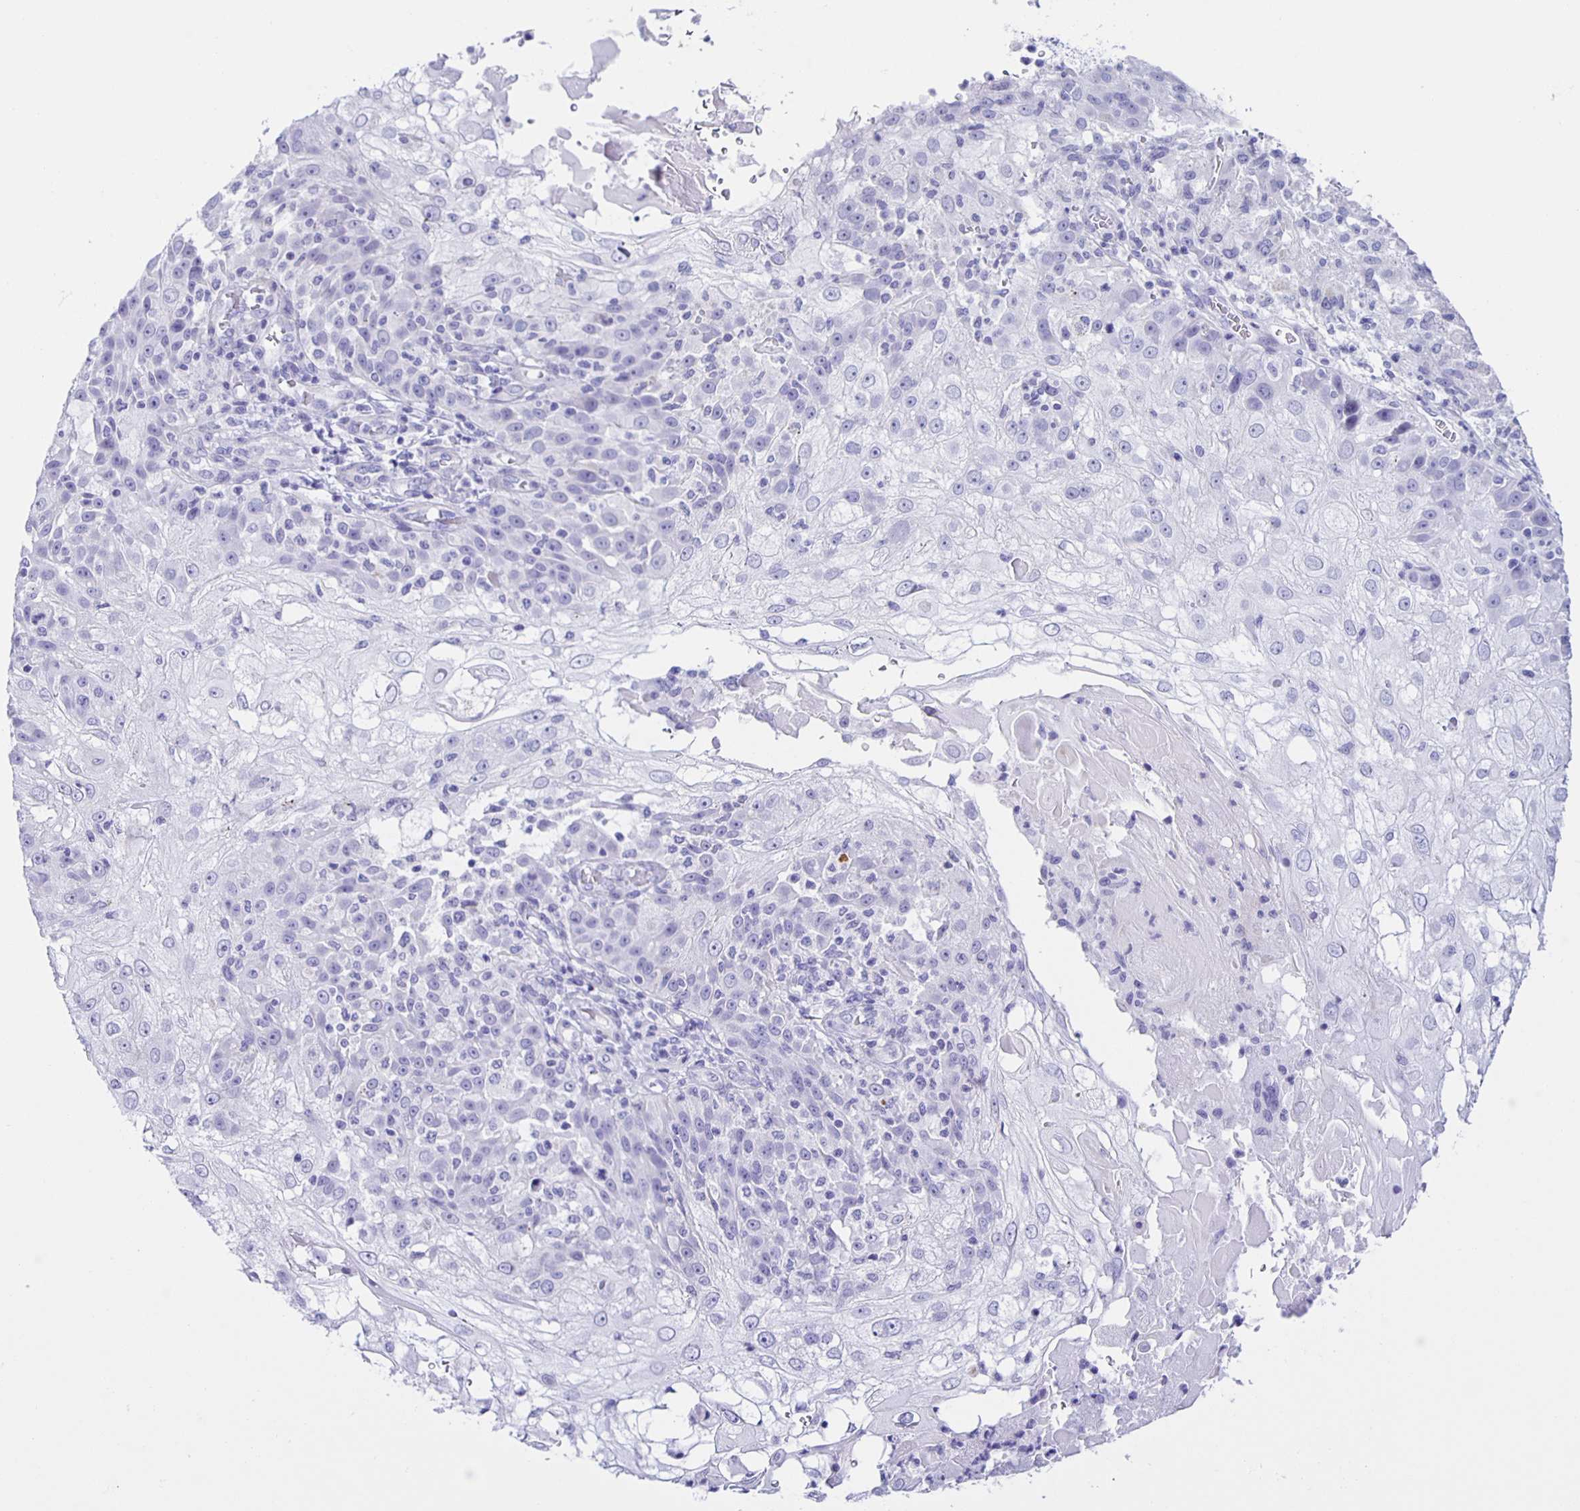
{"staining": {"intensity": "negative", "quantity": "none", "location": "none"}, "tissue": "skin cancer", "cell_type": "Tumor cells", "image_type": "cancer", "snomed": [{"axis": "morphology", "description": "Normal tissue, NOS"}, {"axis": "morphology", "description": "Squamous cell carcinoma, NOS"}, {"axis": "topography", "description": "Skin"}], "caption": "A photomicrograph of skin cancer stained for a protein reveals no brown staining in tumor cells.", "gene": "AQP6", "patient": {"sex": "female", "age": 83}}